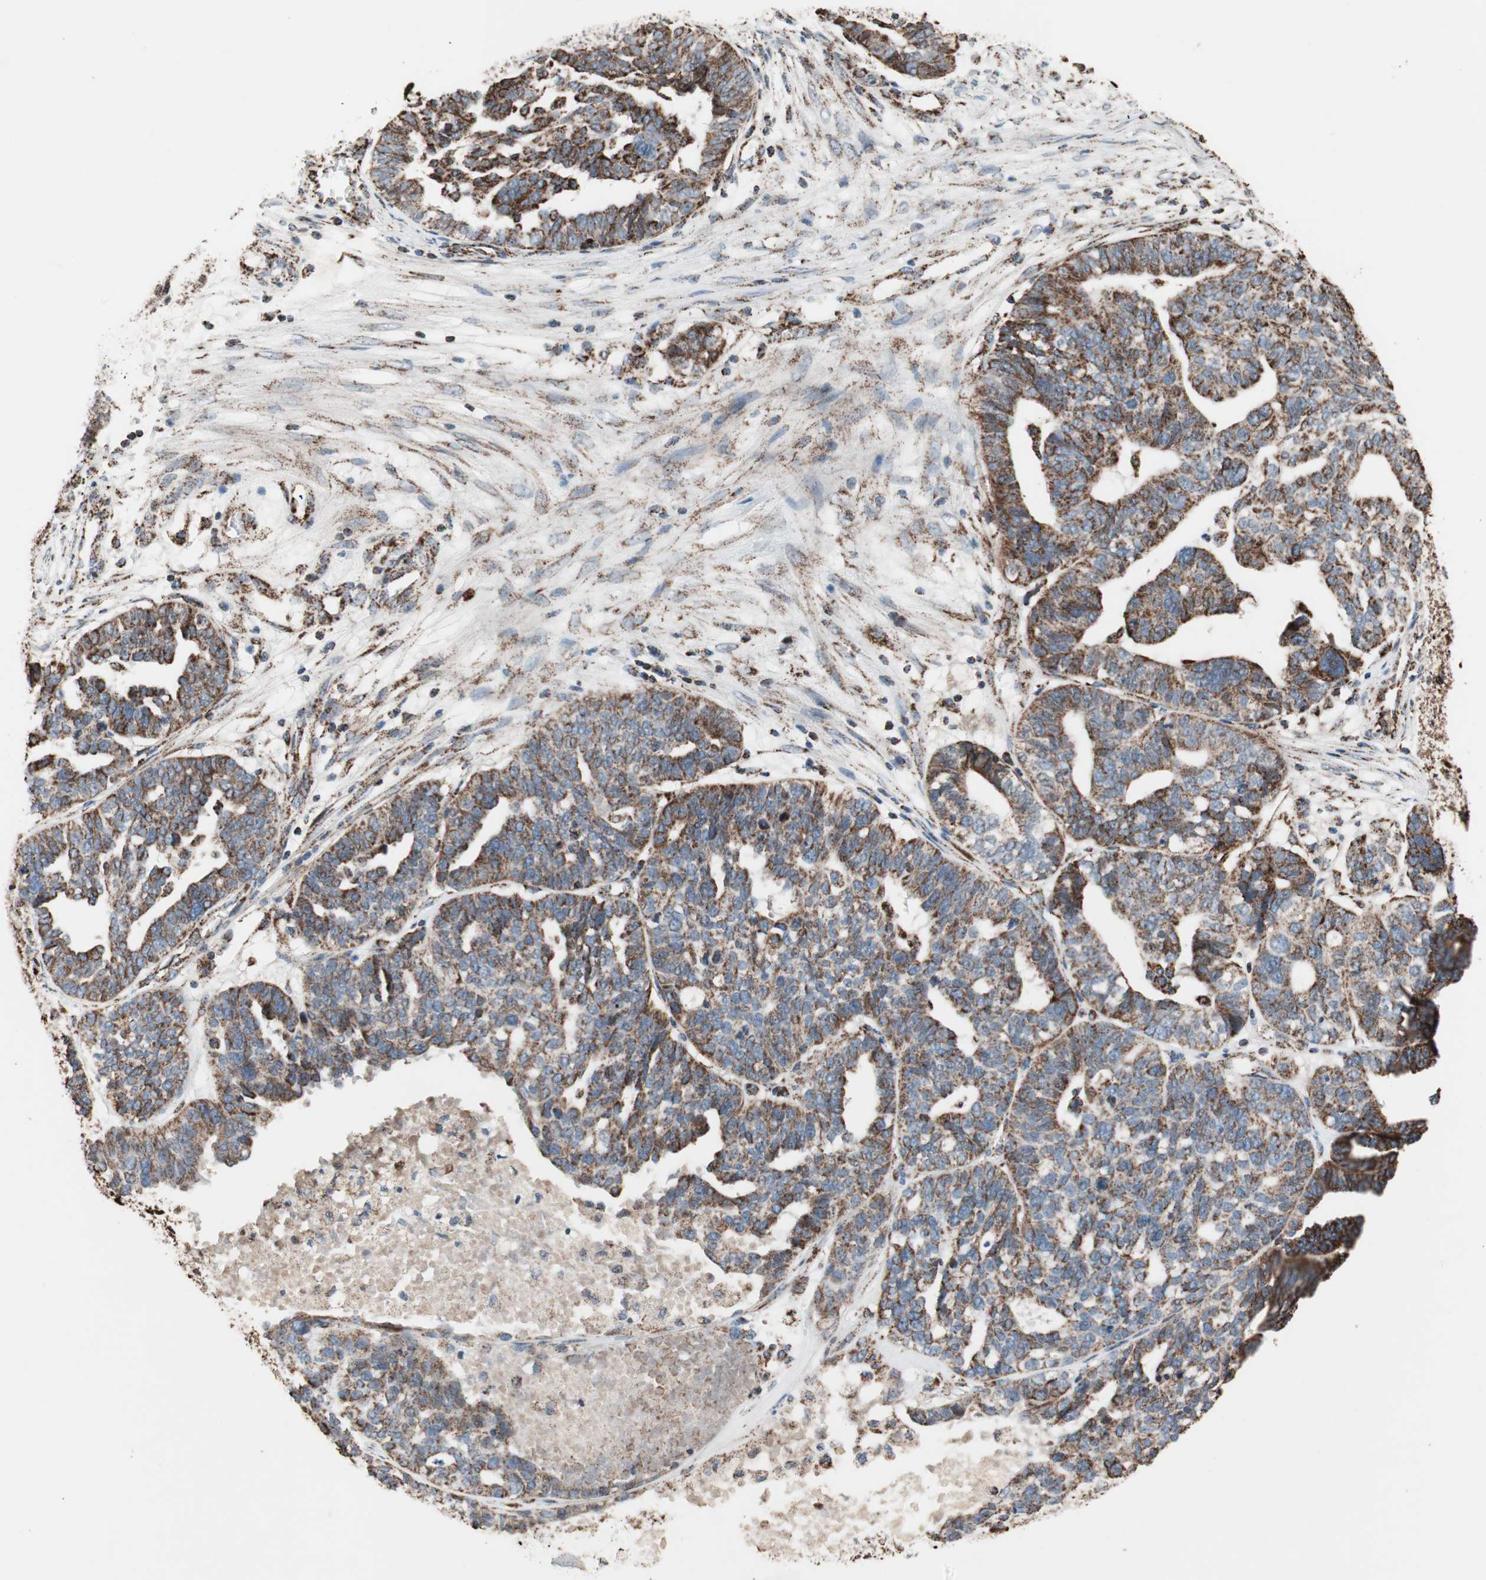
{"staining": {"intensity": "strong", "quantity": ">75%", "location": "cytoplasmic/membranous"}, "tissue": "ovarian cancer", "cell_type": "Tumor cells", "image_type": "cancer", "snomed": [{"axis": "morphology", "description": "Cystadenocarcinoma, serous, NOS"}, {"axis": "topography", "description": "Ovary"}], "caption": "Protein expression by IHC shows strong cytoplasmic/membranous expression in about >75% of tumor cells in ovarian cancer. (DAB (3,3'-diaminobenzidine) IHC with brightfield microscopy, high magnification).", "gene": "PCSK4", "patient": {"sex": "female", "age": 59}}